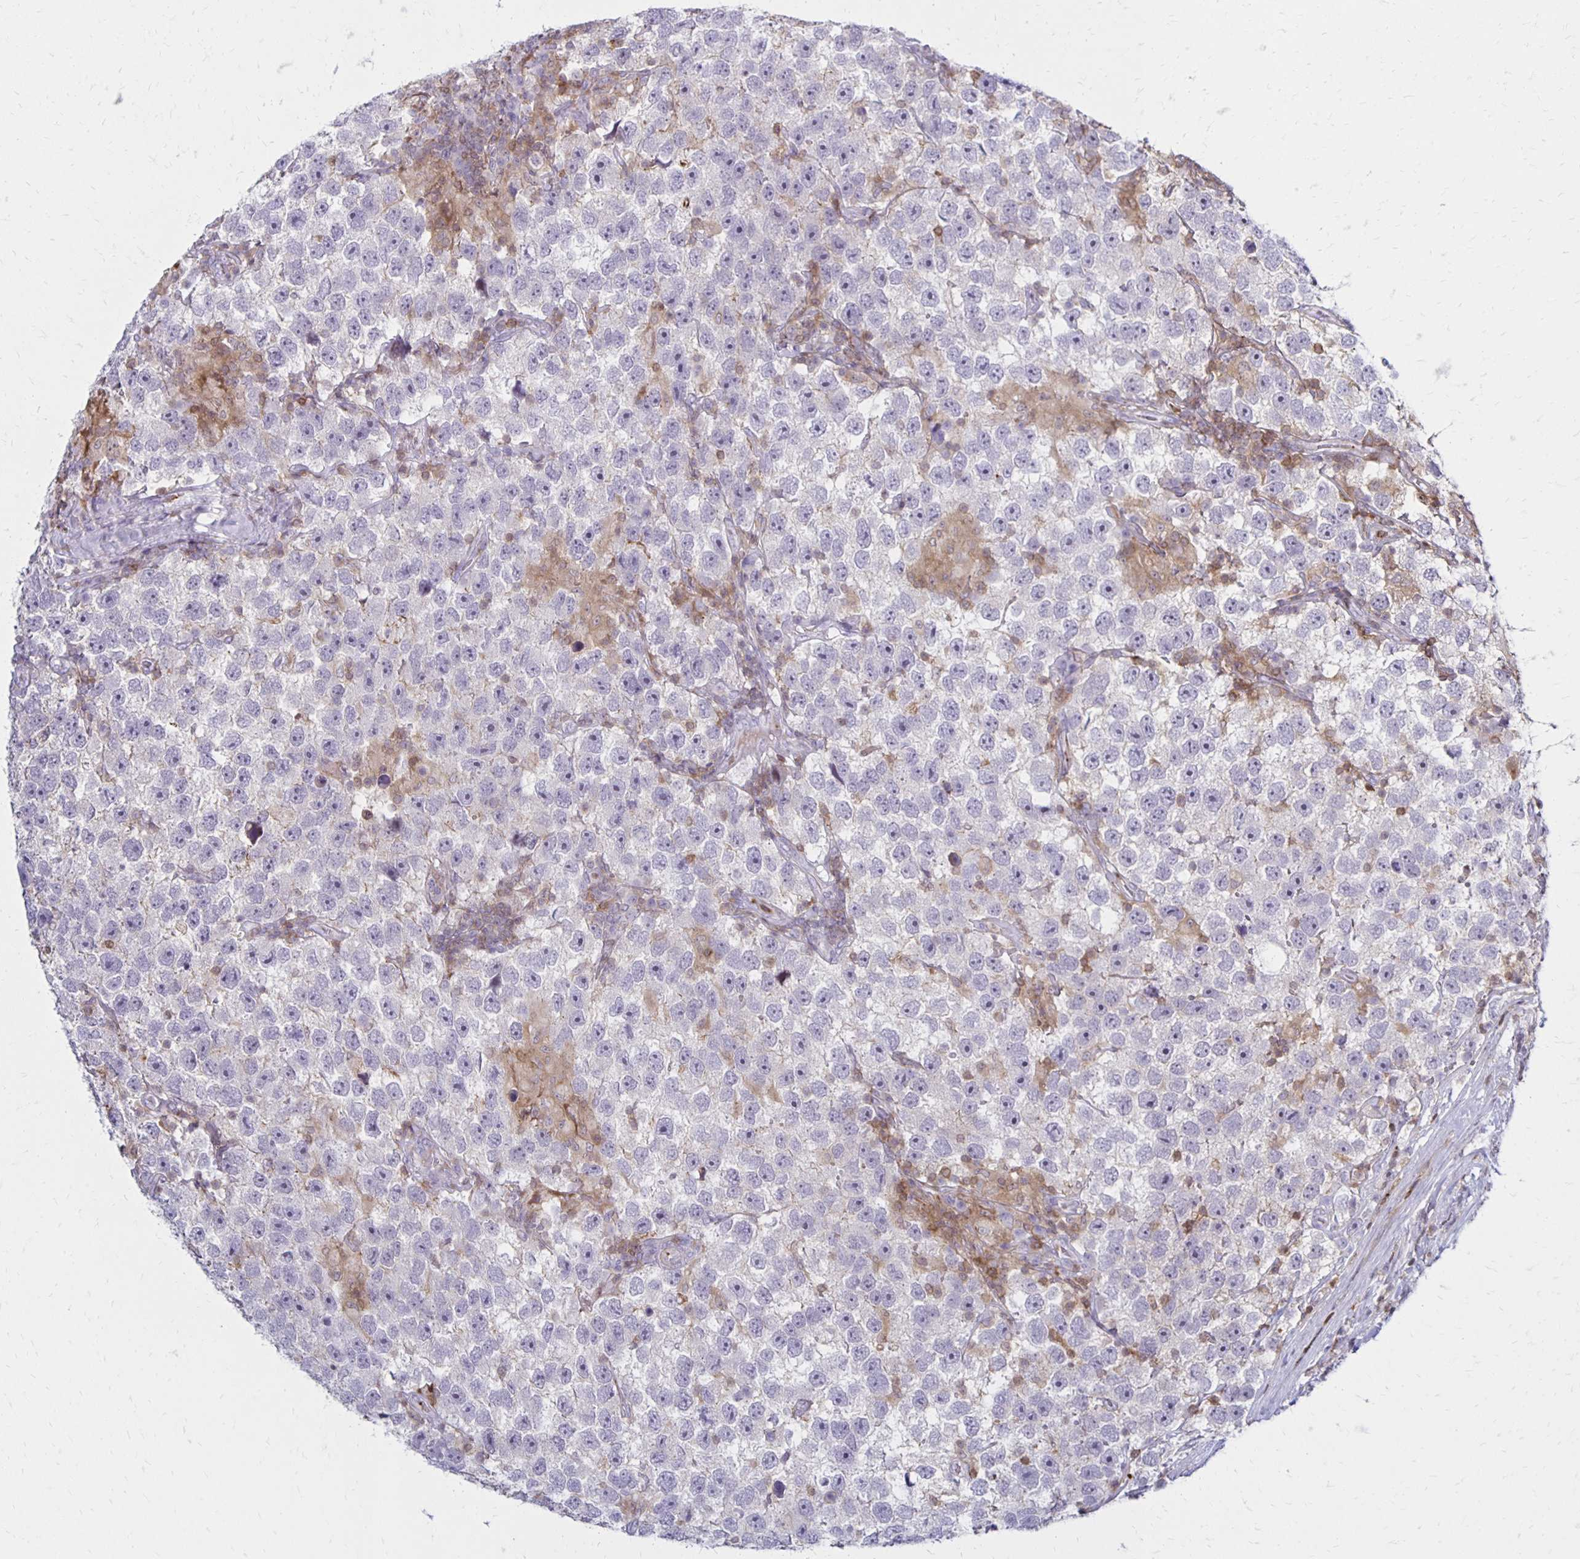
{"staining": {"intensity": "negative", "quantity": "none", "location": "none"}, "tissue": "testis cancer", "cell_type": "Tumor cells", "image_type": "cancer", "snomed": [{"axis": "morphology", "description": "Seminoma, NOS"}, {"axis": "topography", "description": "Testis"}], "caption": "There is no significant expression in tumor cells of seminoma (testis).", "gene": "CCL21", "patient": {"sex": "male", "age": 26}}